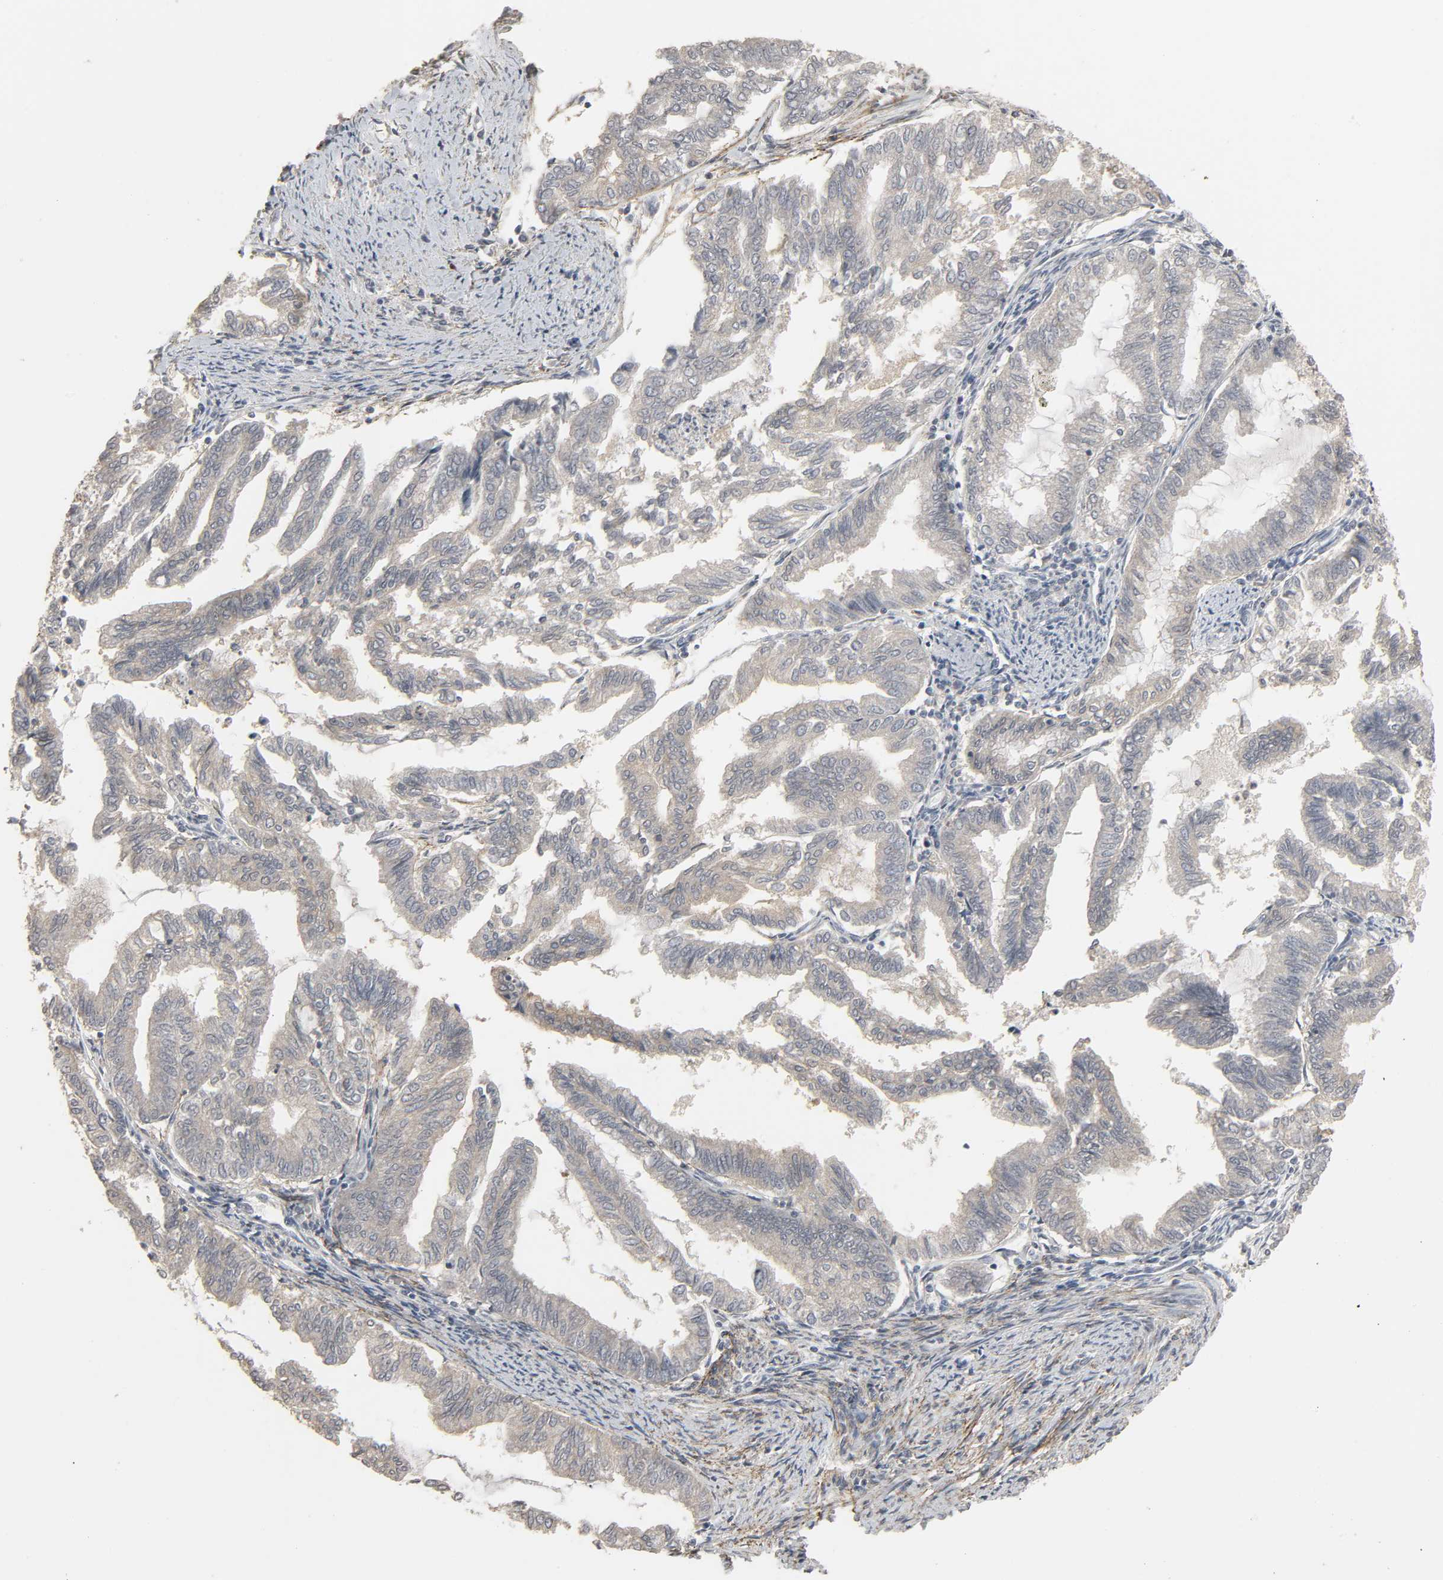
{"staining": {"intensity": "negative", "quantity": "none", "location": "none"}, "tissue": "endometrial cancer", "cell_type": "Tumor cells", "image_type": "cancer", "snomed": [{"axis": "morphology", "description": "Adenocarcinoma, NOS"}, {"axis": "topography", "description": "Endometrium"}], "caption": "Immunohistochemistry (IHC) image of endometrial cancer stained for a protein (brown), which shows no expression in tumor cells.", "gene": "ZNF222", "patient": {"sex": "female", "age": 79}}